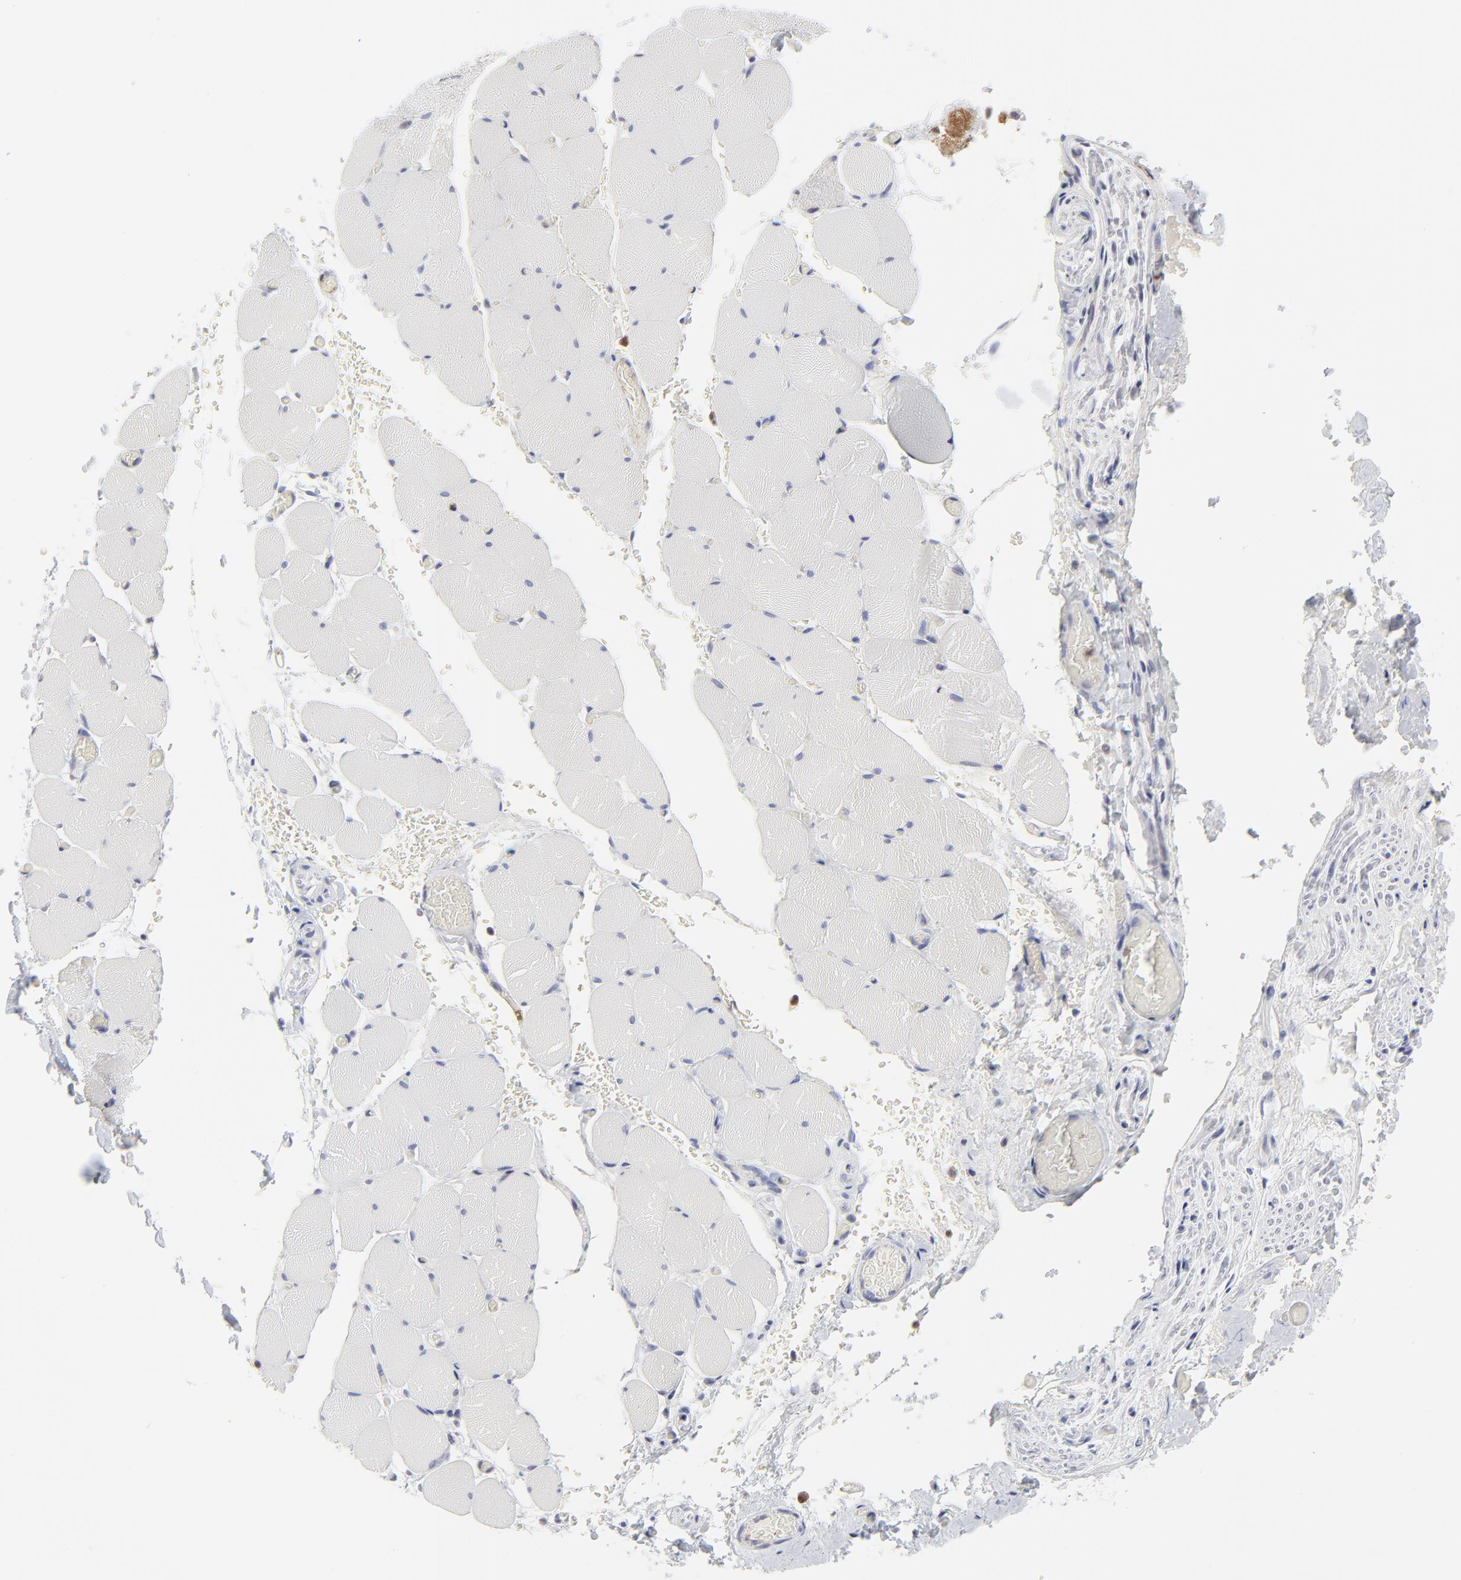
{"staining": {"intensity": "negative", "quantity": "none", "location": "none"}, "tissue": "skeletal muscle", "cell_type": "Myocytes", "image_type": "normal", "snomed": [{"axis": "morphology", "description": "Normal tissue, NOS"}, {"axis": "topography", "description": "Skeletal muscle"}, {"axis": "topography", "description": "Soft tissue"}], "caption": "The immunohistochemistry histopathology image has no significant positivity in myocytes of skeletal muscle.", "gene": "CASP3", "patient": {"sex": "female", "age": 58}}